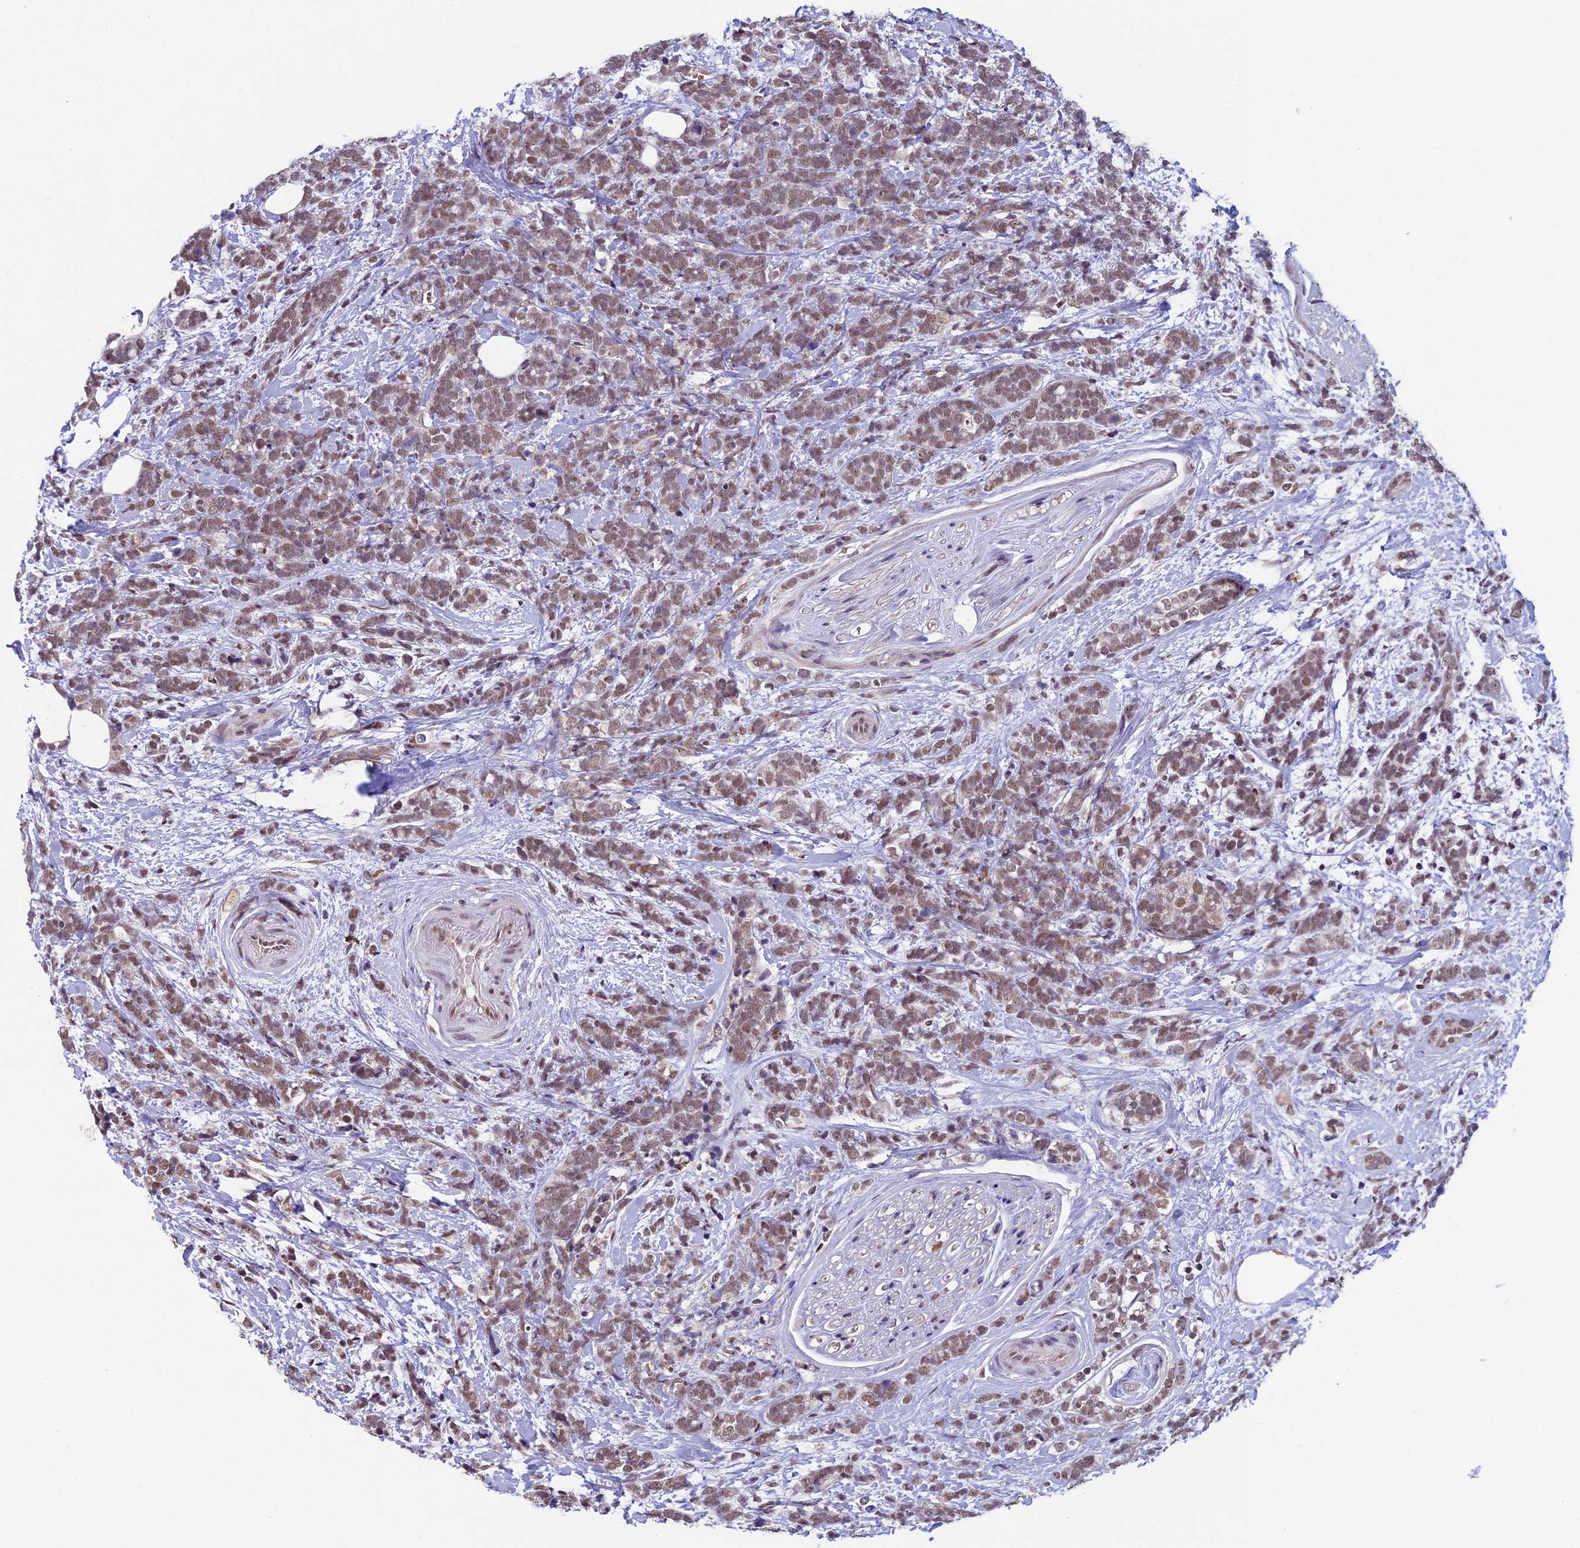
{"staining": {"intensity": "moderate", "quantity": ">75%", "location": "nuclear"}, "tissue": "breast cancer", "cell_type": "Tumor cells", "image_type": "cancer", "snomed": [{"axis": "morphology", "description": "Lobular carcinoma"}, {"axis": "topography", "description": "Breast"}], "caption": "This is an image of immunohistochemistry staining of lobular carcinoma (breast), which shows moderate positivity in the nuclear of tumor cells.", "gene": "RNF40", "patient": {"sex": "female", "age": 58}}